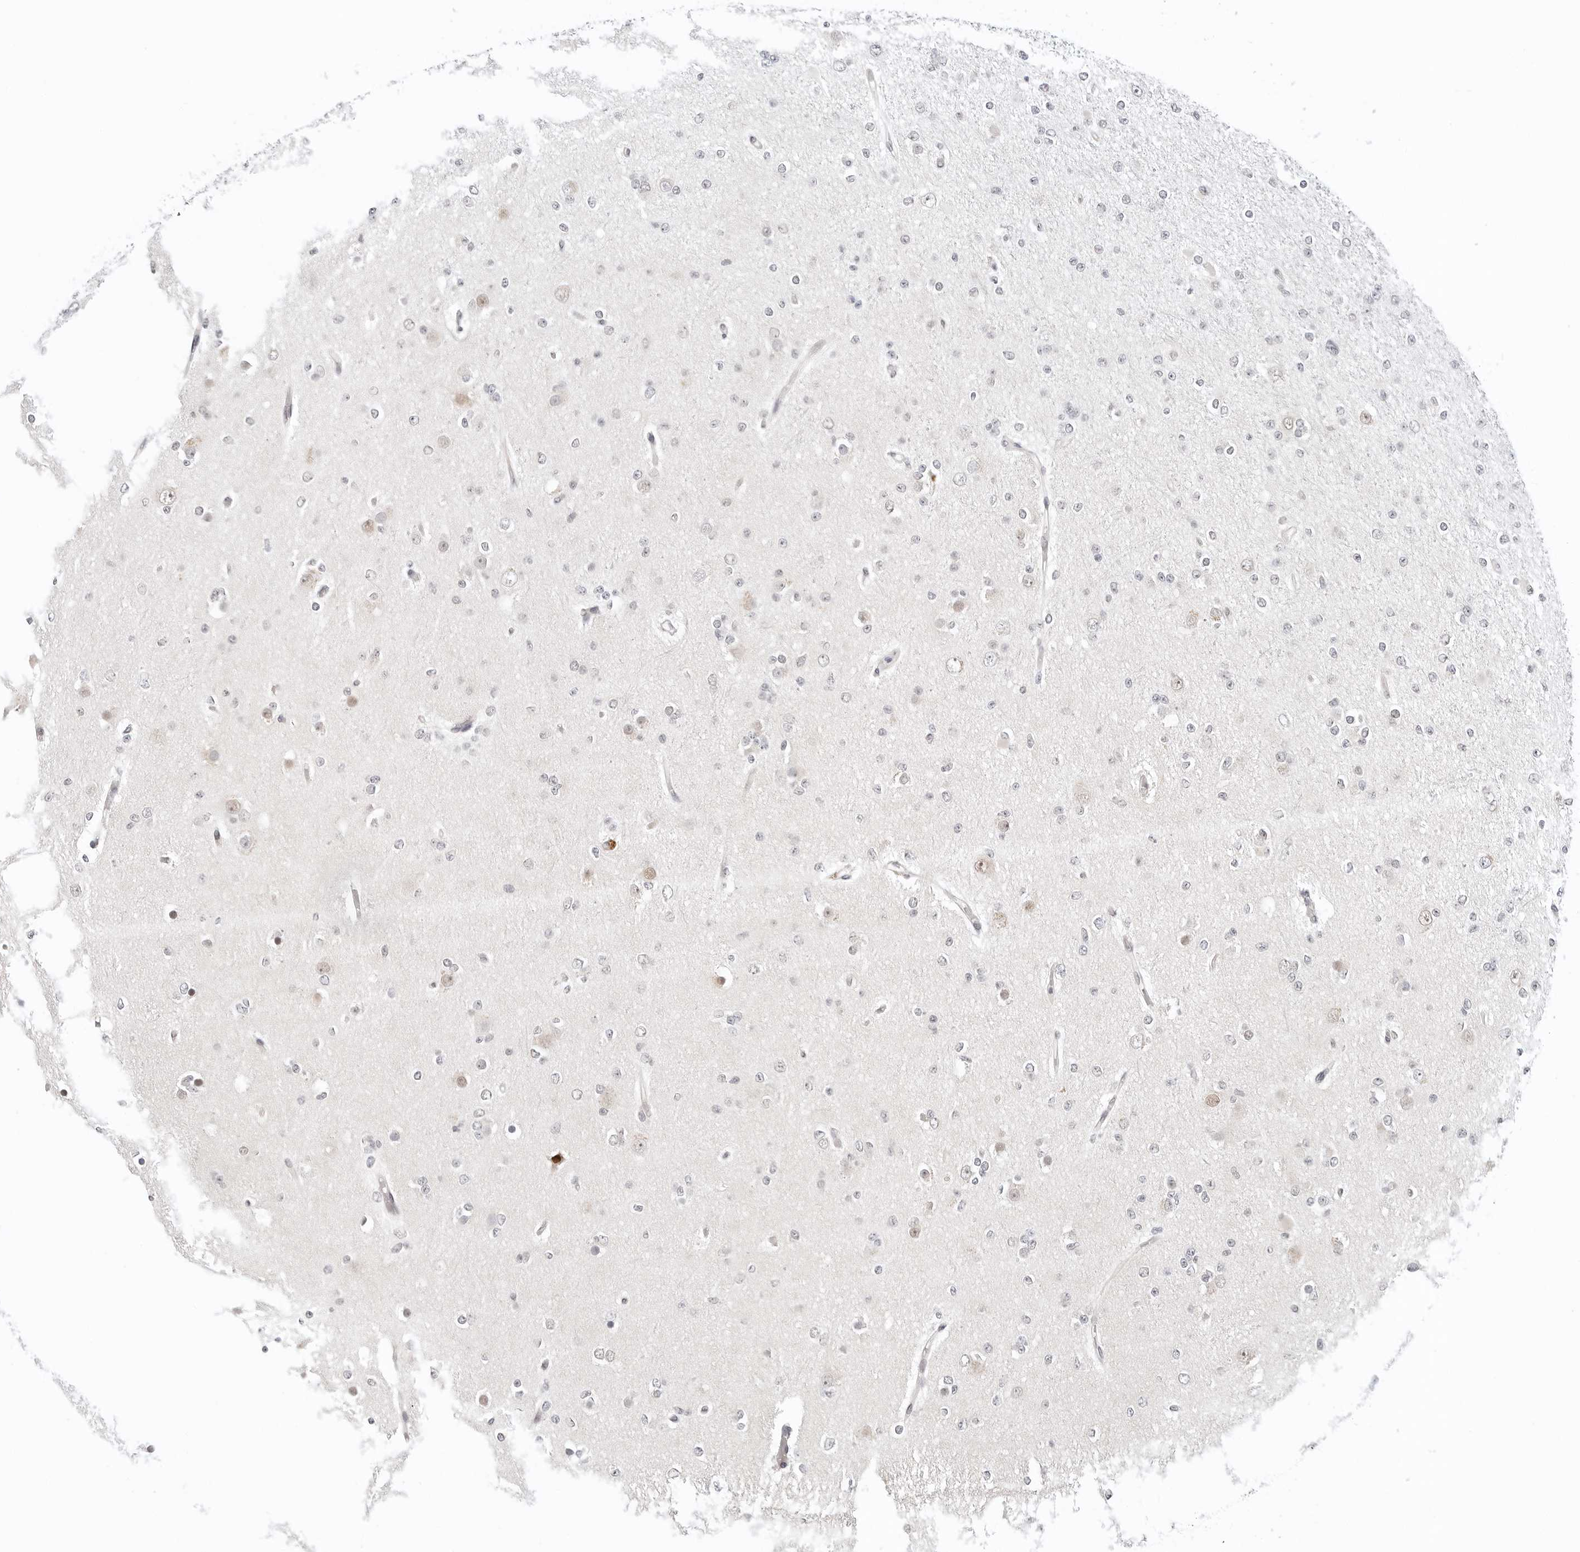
{"staining": {"intensity": "negative", "quantity": "none", "location": "none"}, "tissue": "glioma", "cell_type": "Tumor cells", "image_type": "cancer", "snomed": [{"axis": "morphology", "description": "Glioma, malignant, Low grade"}, {"axis": "topography", "description": "Brain"}], "caption": "Malignant glioma (low-grade) stained for a protein using immunohistochemistry (IHC) demonstrates no staining tumor cells.", "gene": "TSEN2", "patient": {"sex": "female", "age": 22}}